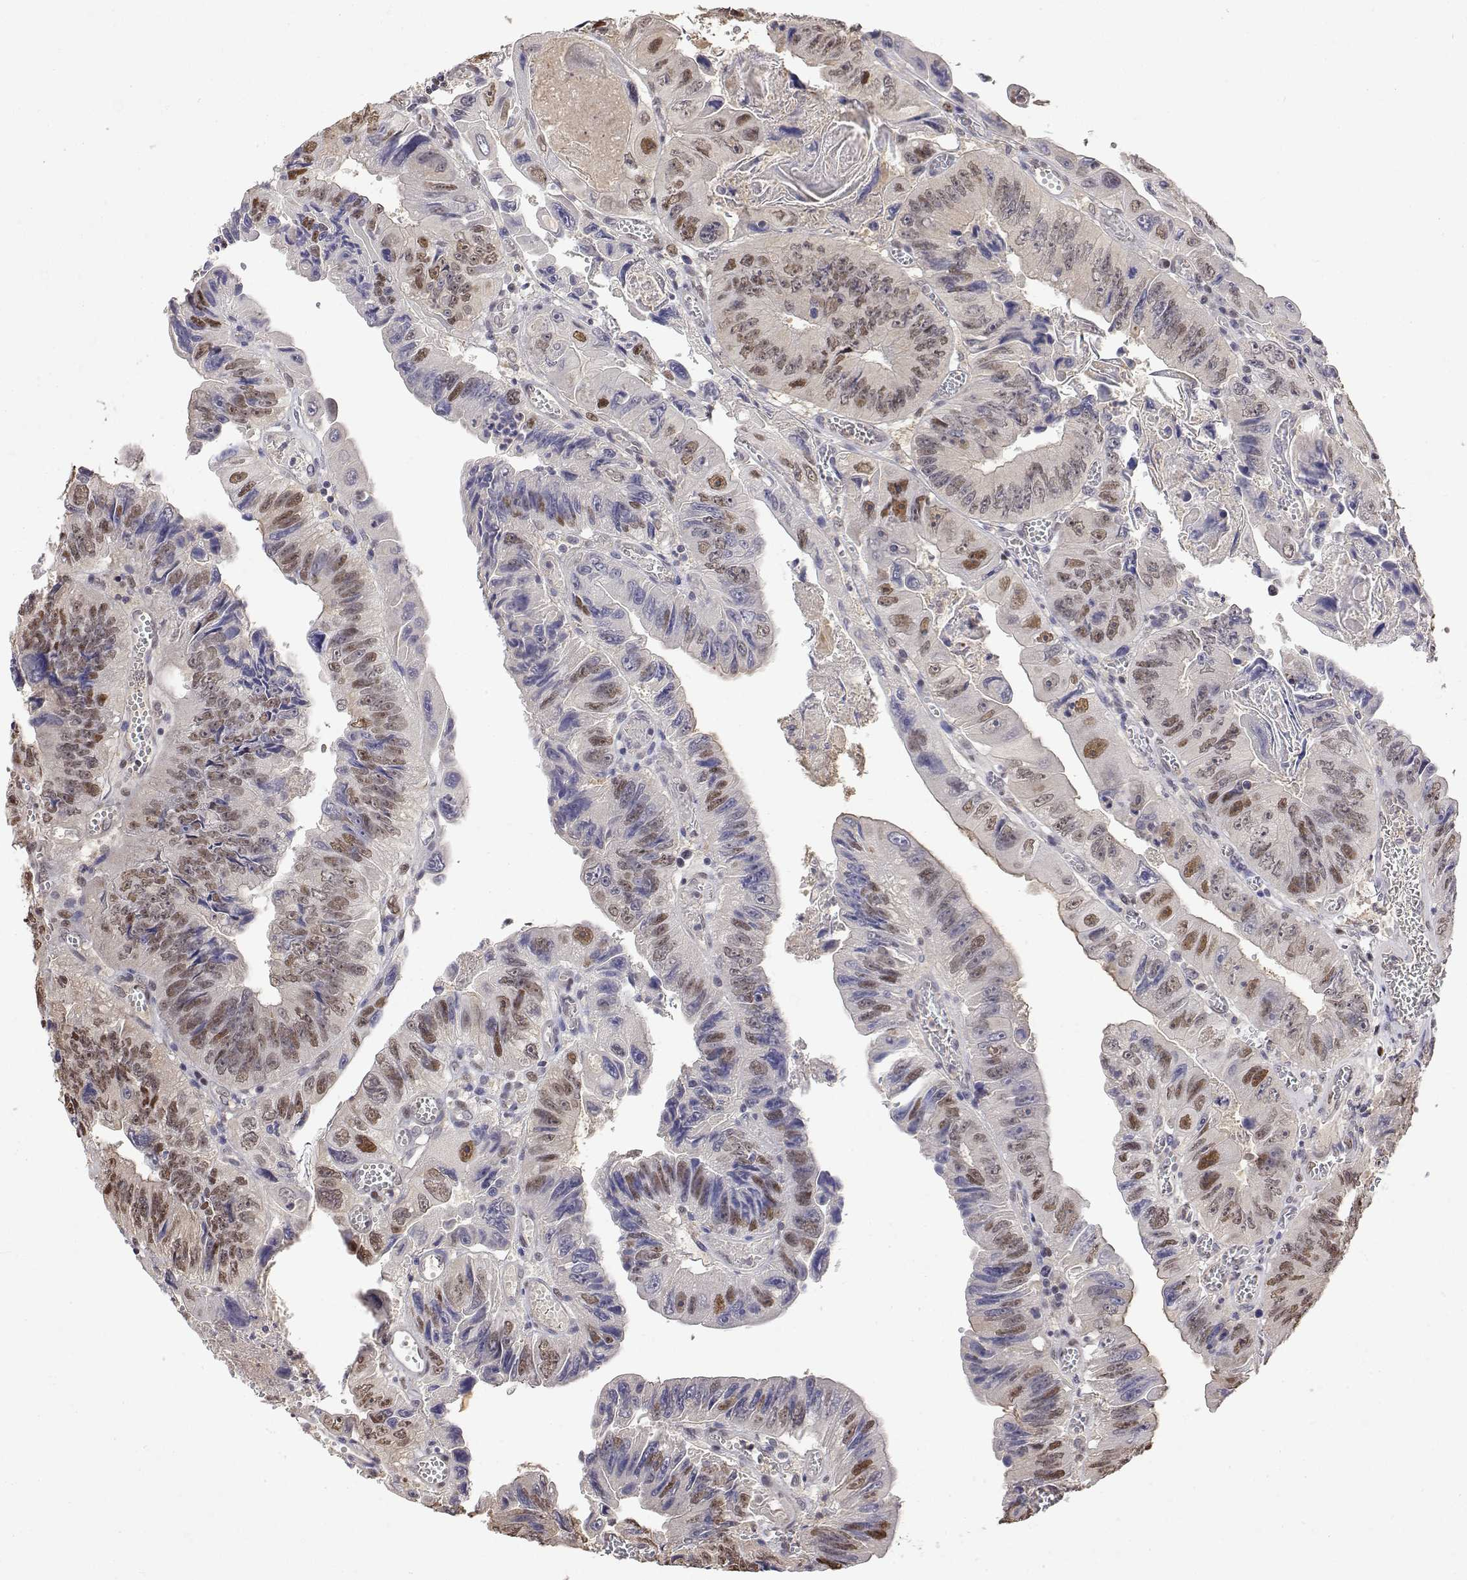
{"staining": {"intensity": "moderate", "quantity": "<25%", "location": "nuclear"}, "tissue": "colorectal cancer", "cell_type": "Tumor cells", "image_type": "cancer", "snomed": [{"axis": "morphology", "description": "Adenocarcinoma, NOS"}, {"axis": "topography", "description": "Colon"}], "caption": "Immunohistochemical staining of colorectal cancer displays low levels of moderate nuclear protein staining in about <25% of tumor cells.", "gene": "TPI1", "patient": {"sex": "female", "age": 84}}